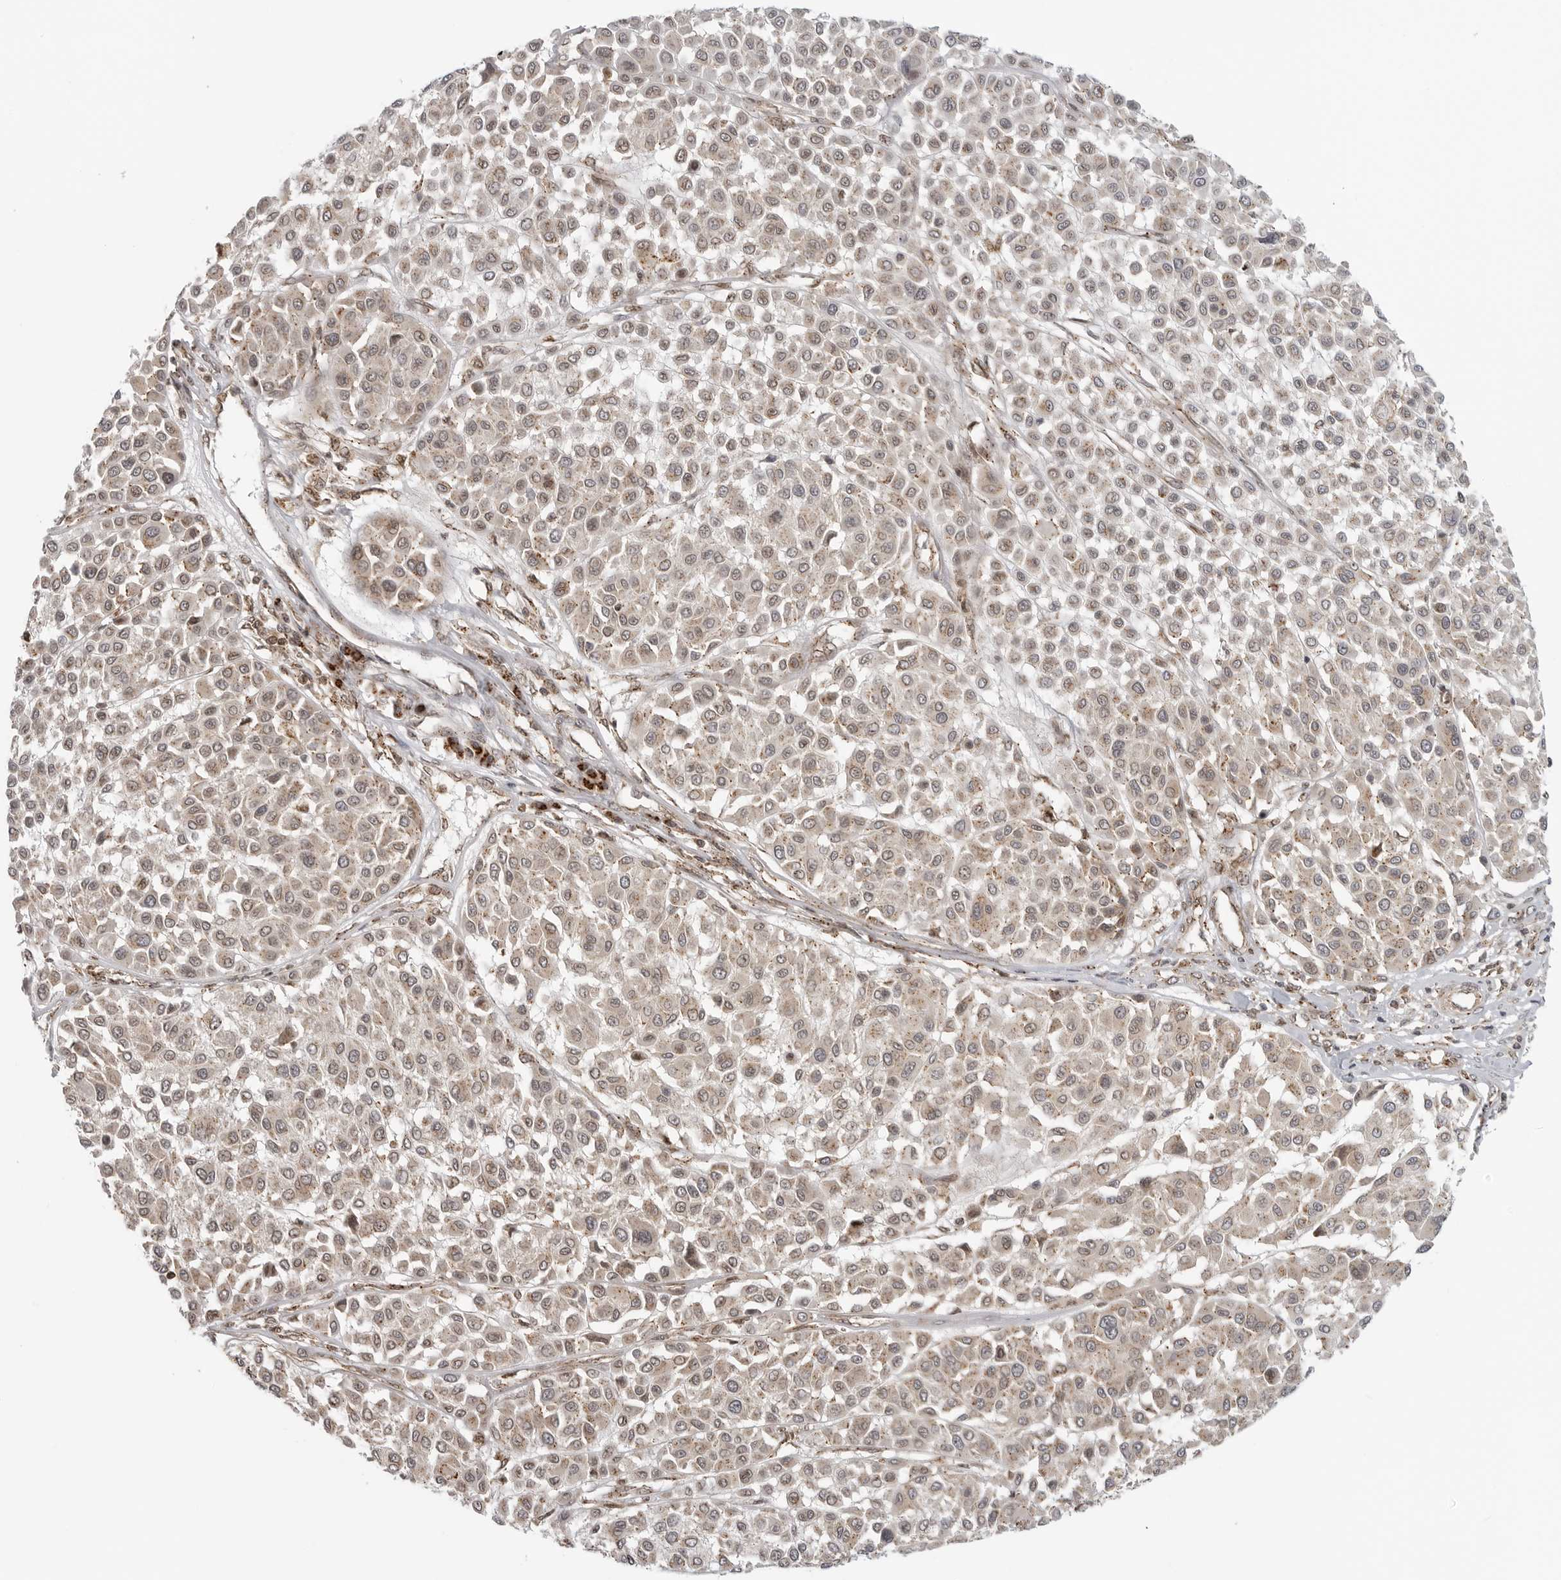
{"staining": {"intensity": "negative", "quantity": "none", "location": "none"}, "tissue": "melanoma", "cell_type": "Tumor cells", "image_type": "cancer", "snomed": [{"axis": "morphology", "description": "Malignant melanoma, Metastatic site"}, {"axis": "topography", "description": "Soft tissue"}], "caption": "Immunohistochemical staining of human melanoma displays no significant expression in tumor cells.", "gene": "COPA", "patient": {"sex": "male", "age": 41}}